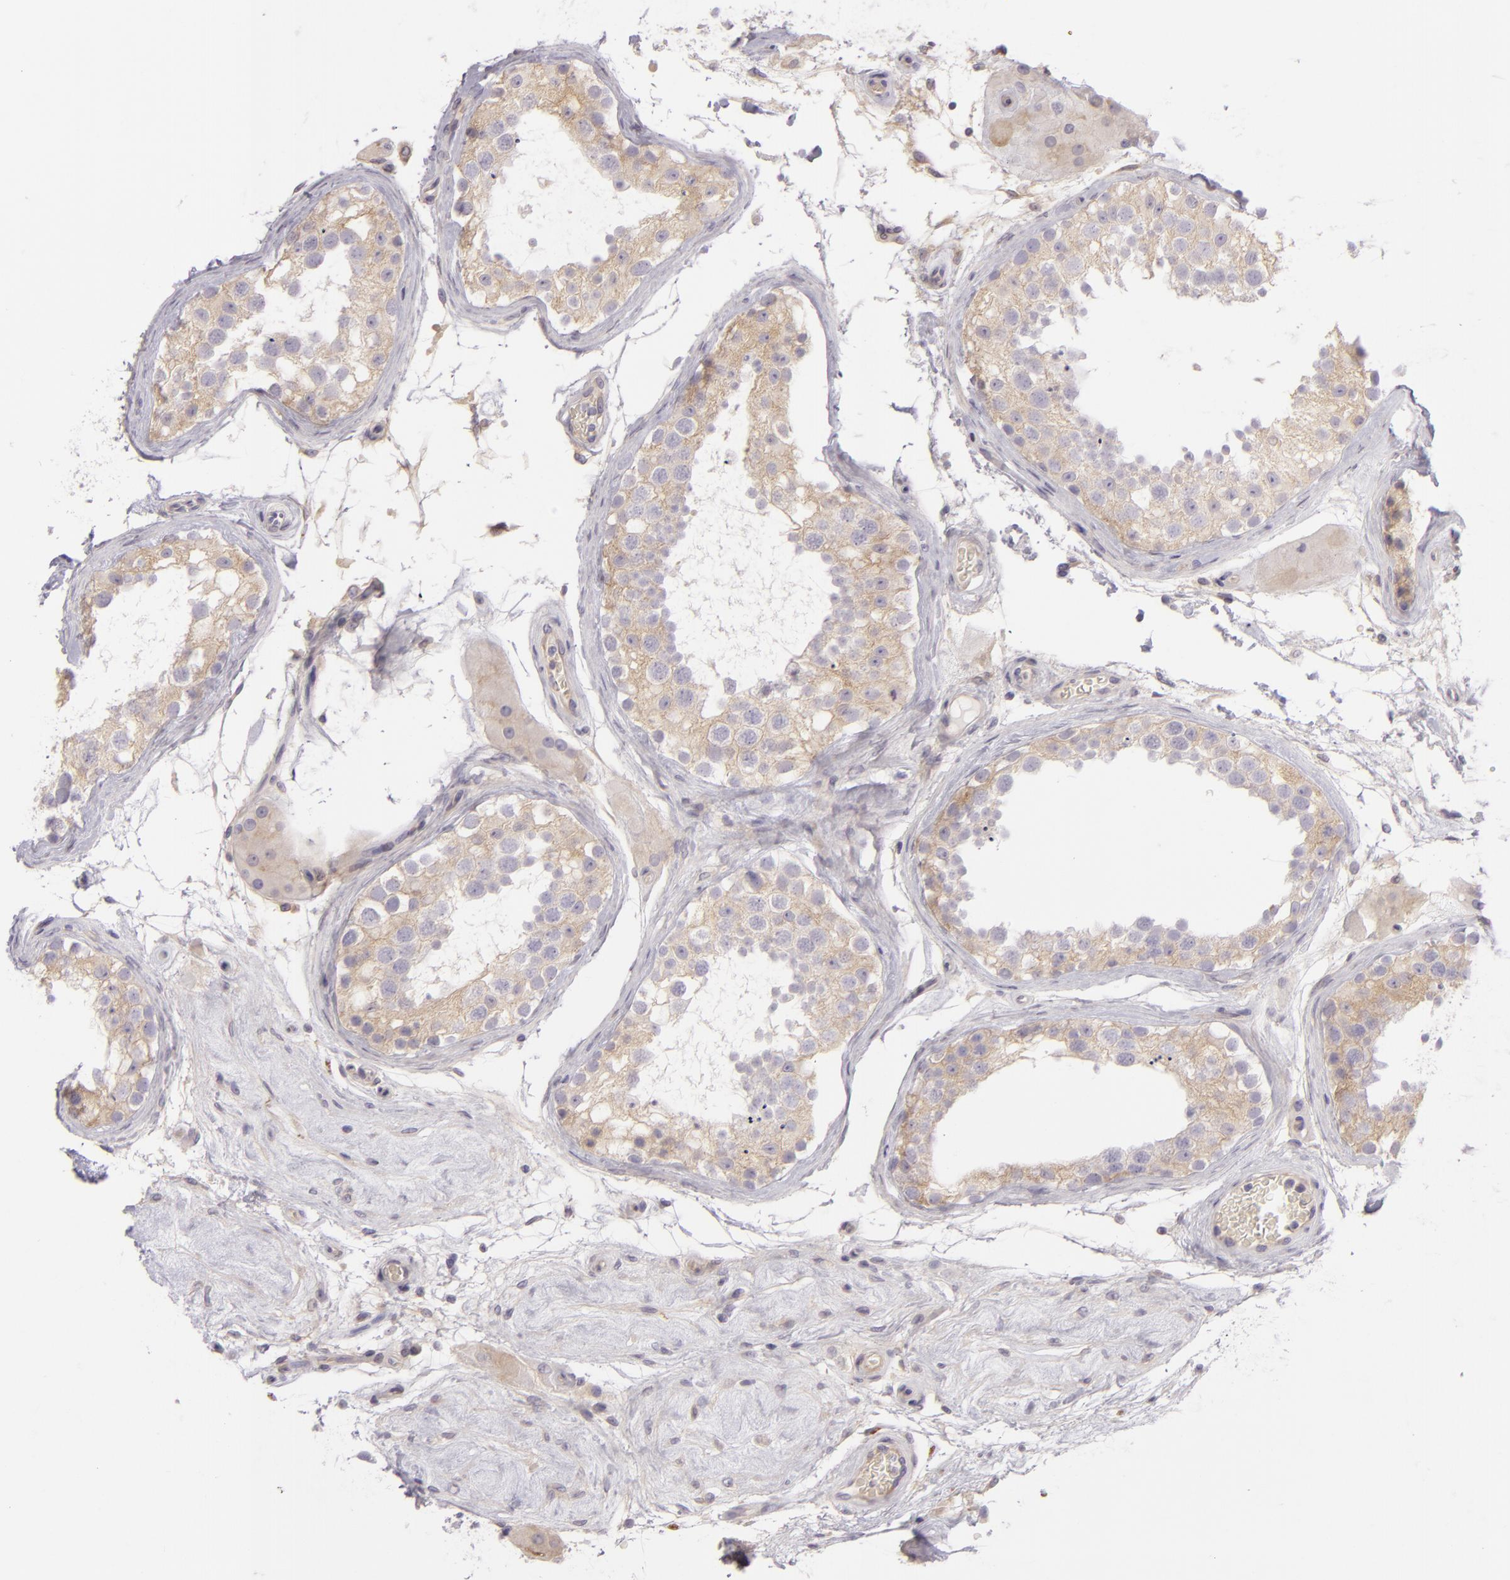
{"staining": {"intensity": "weak", "quantity": "25%-75%", "location": "cytoplasmic/membranous"}, "tissue": "testis", "cell_type": "Cells in seminiferous ducts", "image_type": "normal", "snomed": [{"axis": "morphology", "description": "Normal tissue, NOS"}, {"axis": "topography", "description": "Testis"}], "caption": "Protein expression analysis of normal human testis reveals weak cytoplasmic/membranous positivity in approximately 25%-75% of cells in seminiferous ducts.", "gene": "ZC3H7B", "patient": {"sex": "male", "age": 68}}